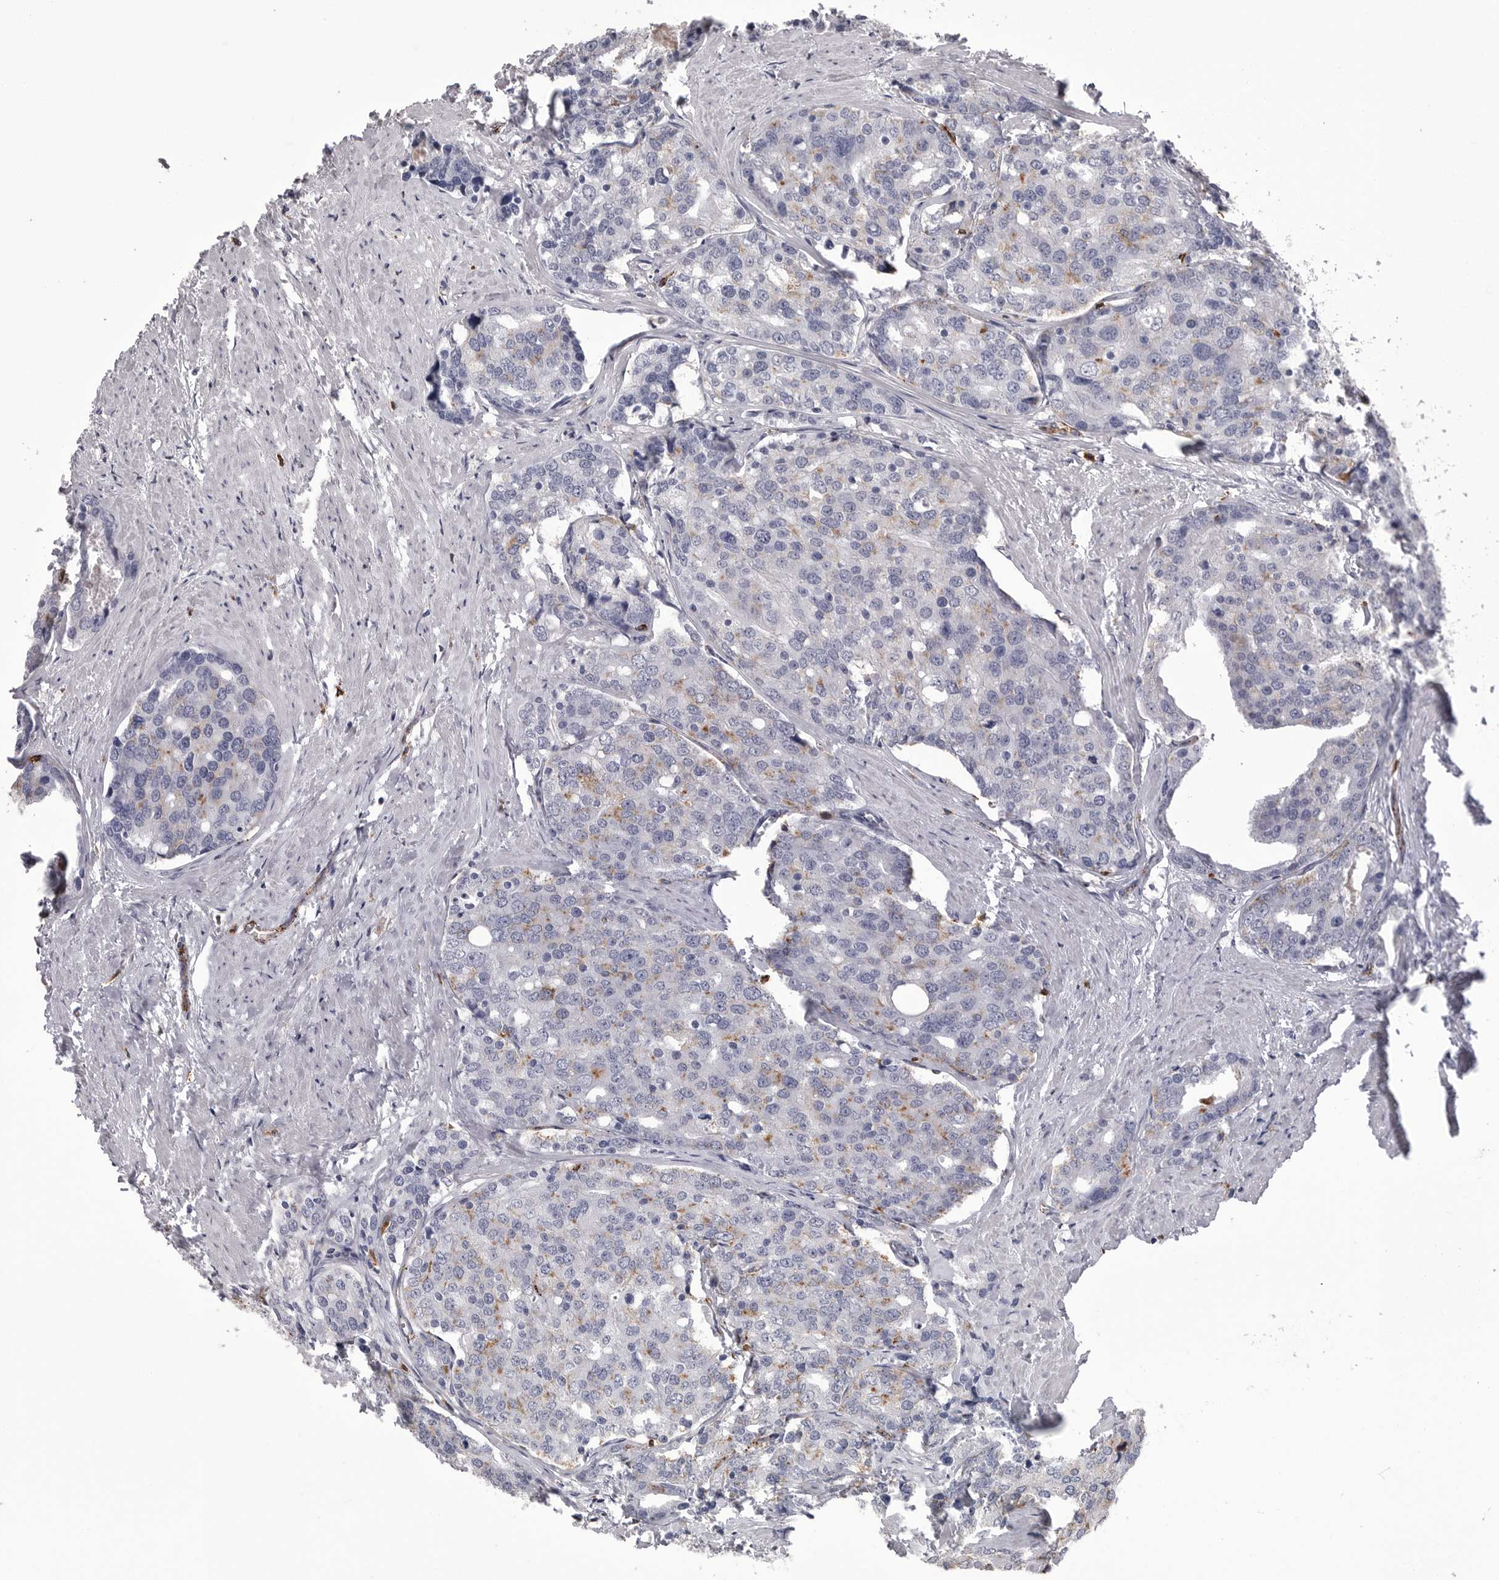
{"staining": {"intensity": "negative", "quantity": "none", "location": "none"}, "tissue": "prostate cancer", "cell_type": "Tumor cells", "image_type": "cancer", "snomed": [{"axis": "morphology", "description": "Adenocarcinoma, High grade"}, {"axis": "topography", "description": "Prostate"}], "caption": "The immunohistochemistry (IHC) histopathology image has no significant expression in tumor cells of prostate cancer (high-grade adenocarcinoma) tissue. (DAB (3,3'-diaminobenzidine) IHC visualized using brightfield microscopy, high magnification).", "gene": "PSPN", "patient": {"sex": "male", "age": 50}}